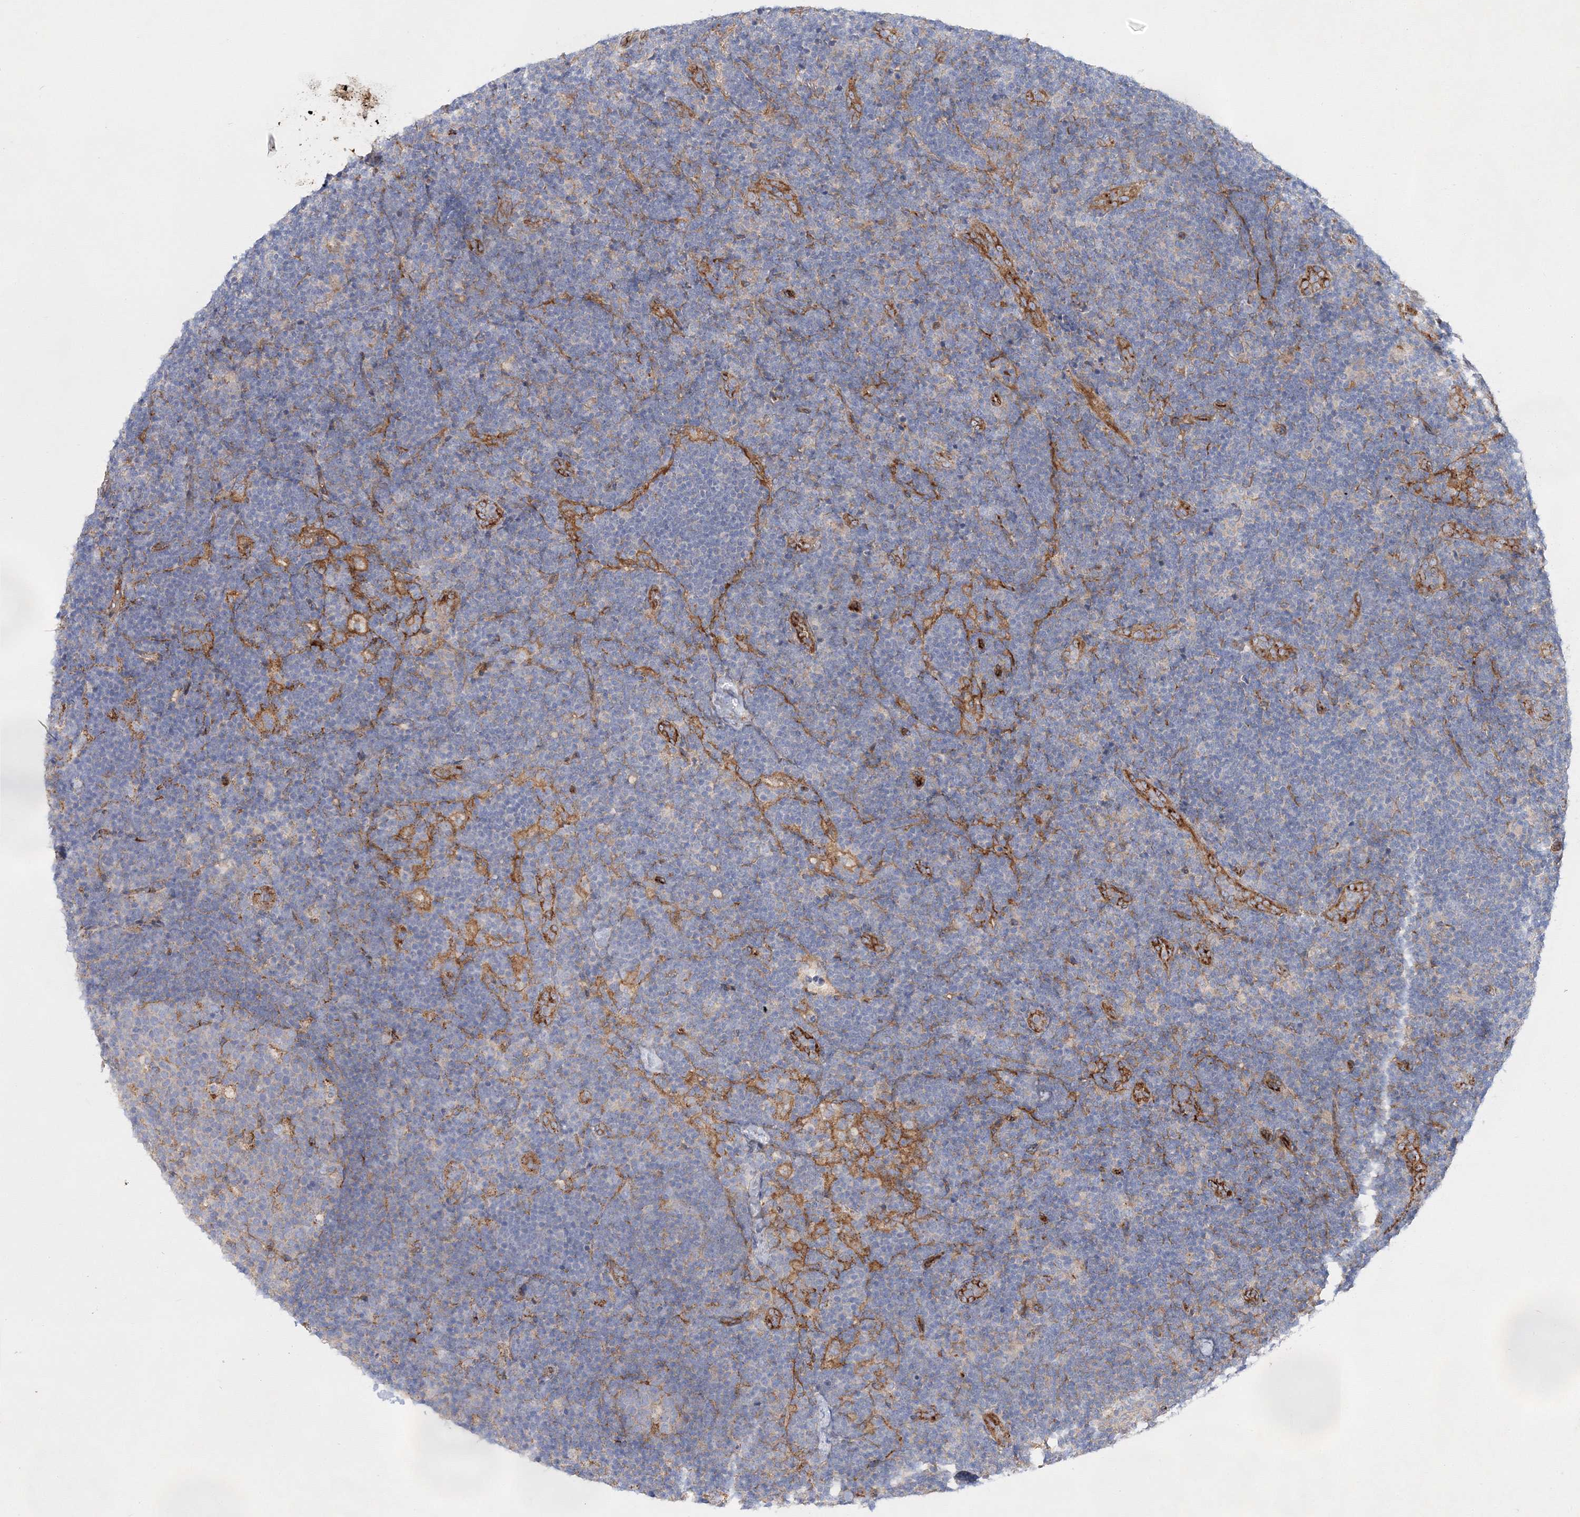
{"staining": {"intensity": "negative", "quantity": "none", "location": "none"}, "tissue": "lymph node", "cell_type": "Germinal center cells", "image_type": "normal", "snomed": [{"axis": "morphology", "description": "Normal tissue, NOS"}, {"axis": "topography", "description": "Lymph node"}], "caption": "Immunohistochemical staining of normal human lymph node shows no significant expression in germinal center cells.", "gene": "ZFYVE16", "patient": {"sex": "female", "age": 22}}